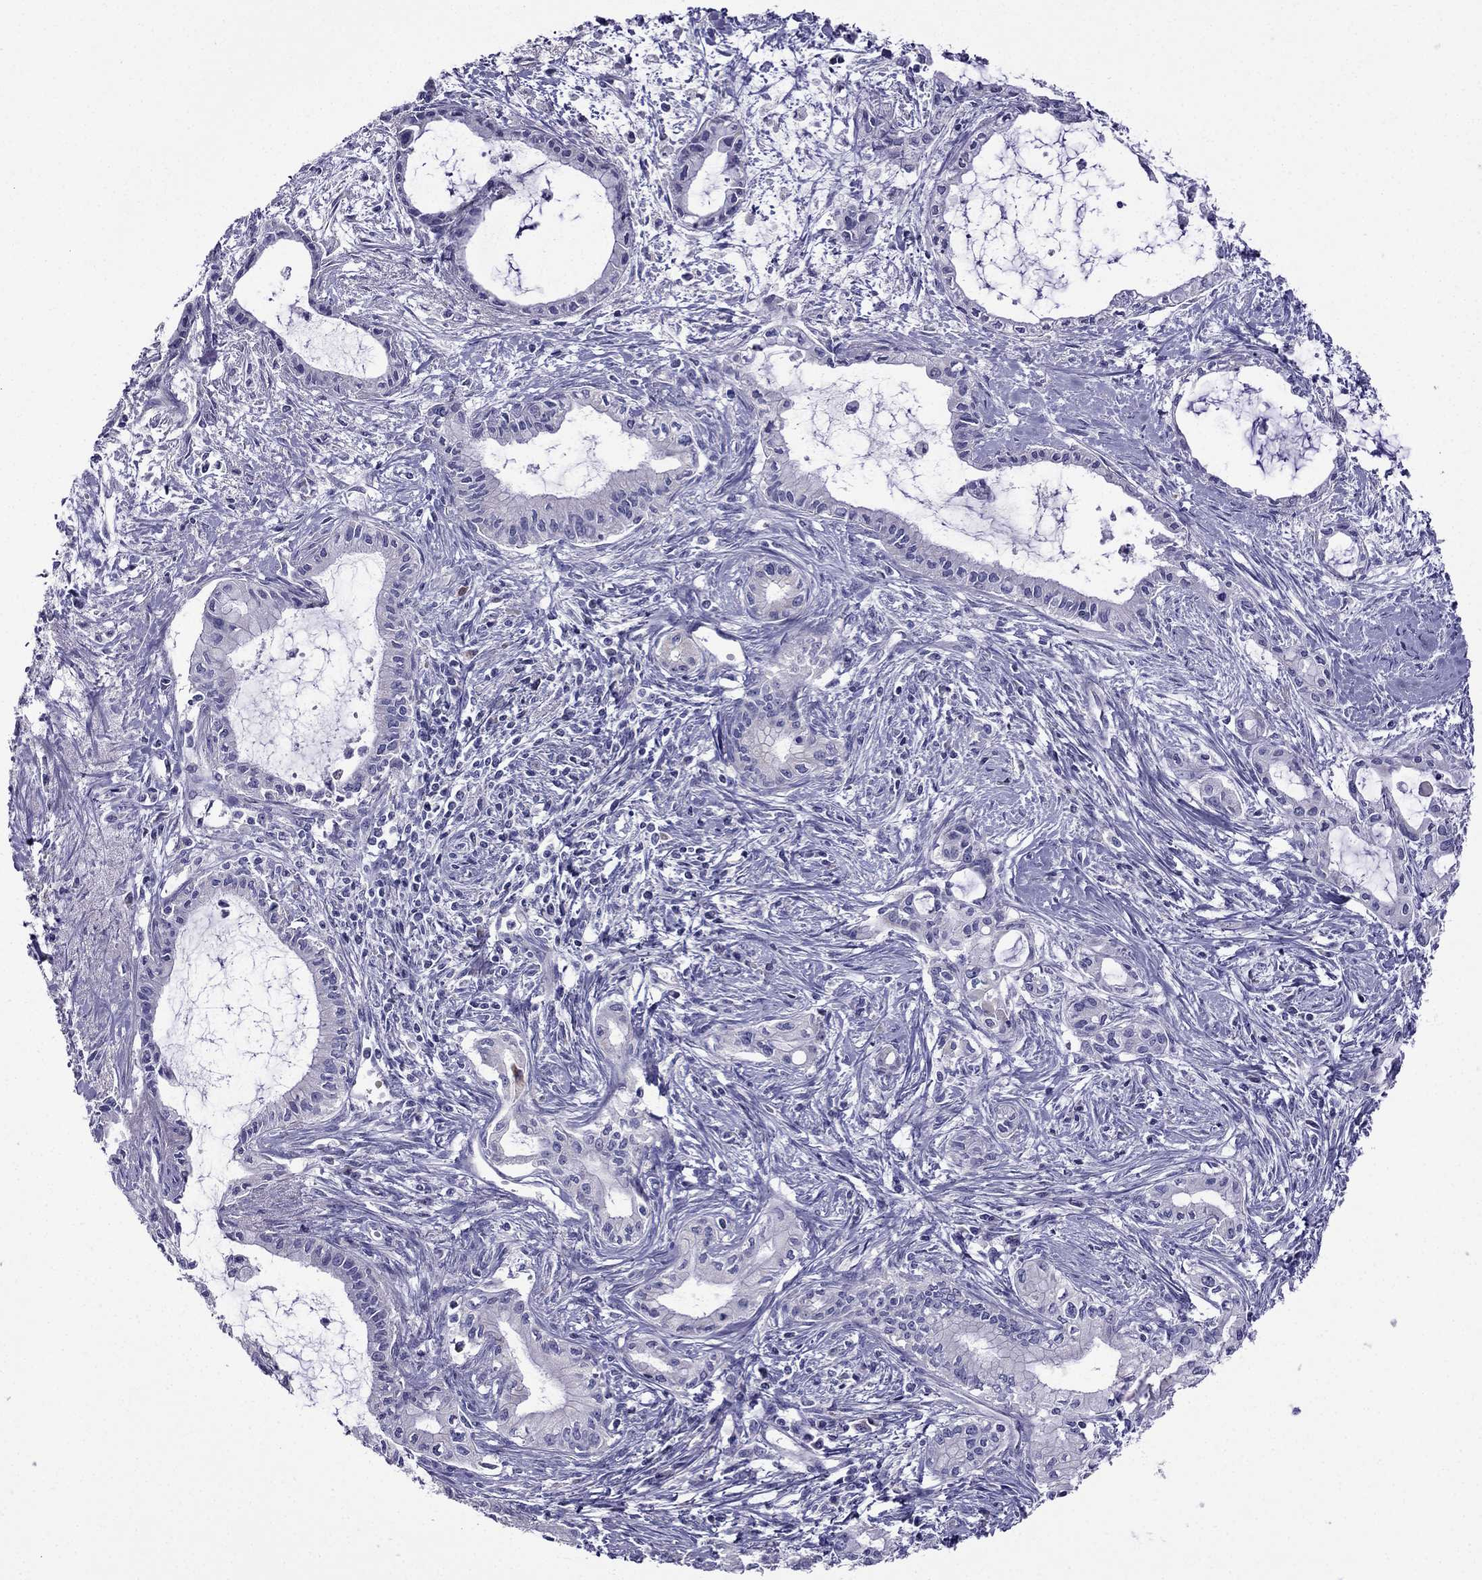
{"staining": {"intensity": "negative", "quantity": "none", "location": "none"}, "tissue": "pancreatic cancer", "cell_type": "Tumor cells", "image_type": "cancer", "snomed": [{"axis": "morphology", "description": "Adenocarcinoma, NOS"}, {"axis": "topography", "description": "Pancreas"}], "caption": "Tumor cells are negative for brown protein staining in pancreatic cancer (adenocarcinoma).", "gene": "DSC1", "patient": {"sex": "male", "age": 48}}